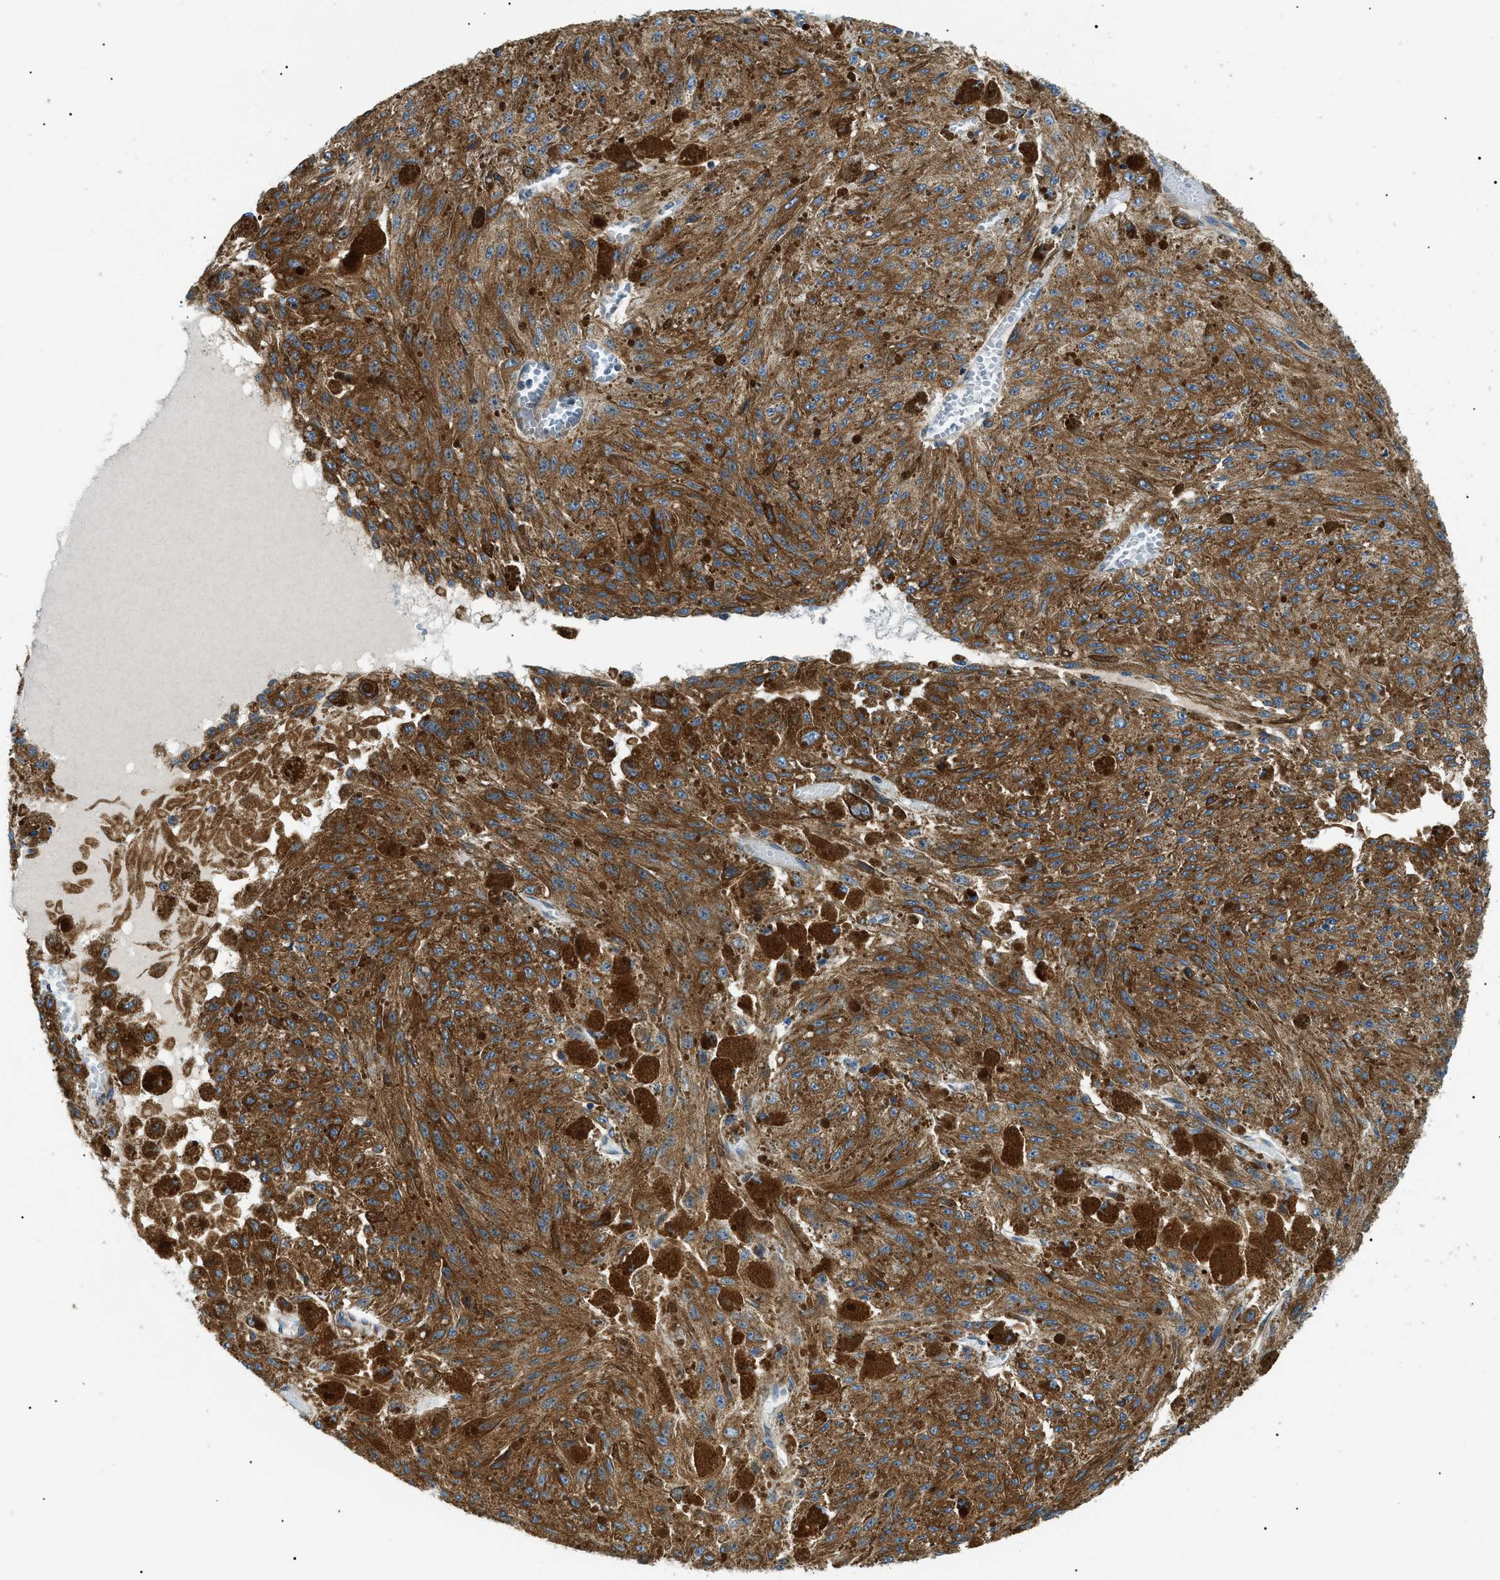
{"staining": {"intensity": "moderate", "quantity": ">75%", "location": "cytoplasmic/membranous"}, "tissue": "melanoma", "cell_type": "Tumor cells", "image_type": "cancer", "snomed": [{"axis": "morphology", "description": "Malignant melanoma, NOS"}, {"axis": "topography", "description": "Other"}], "caption": "This is an image of immunohistochemistry (IHC) staining of malignant melanoma, which shows moderate positivity in the cytoplasmic/membranous of tumor cells.", "gene": "SRPK1", "patient": {"sex": "male", "age": 79}}